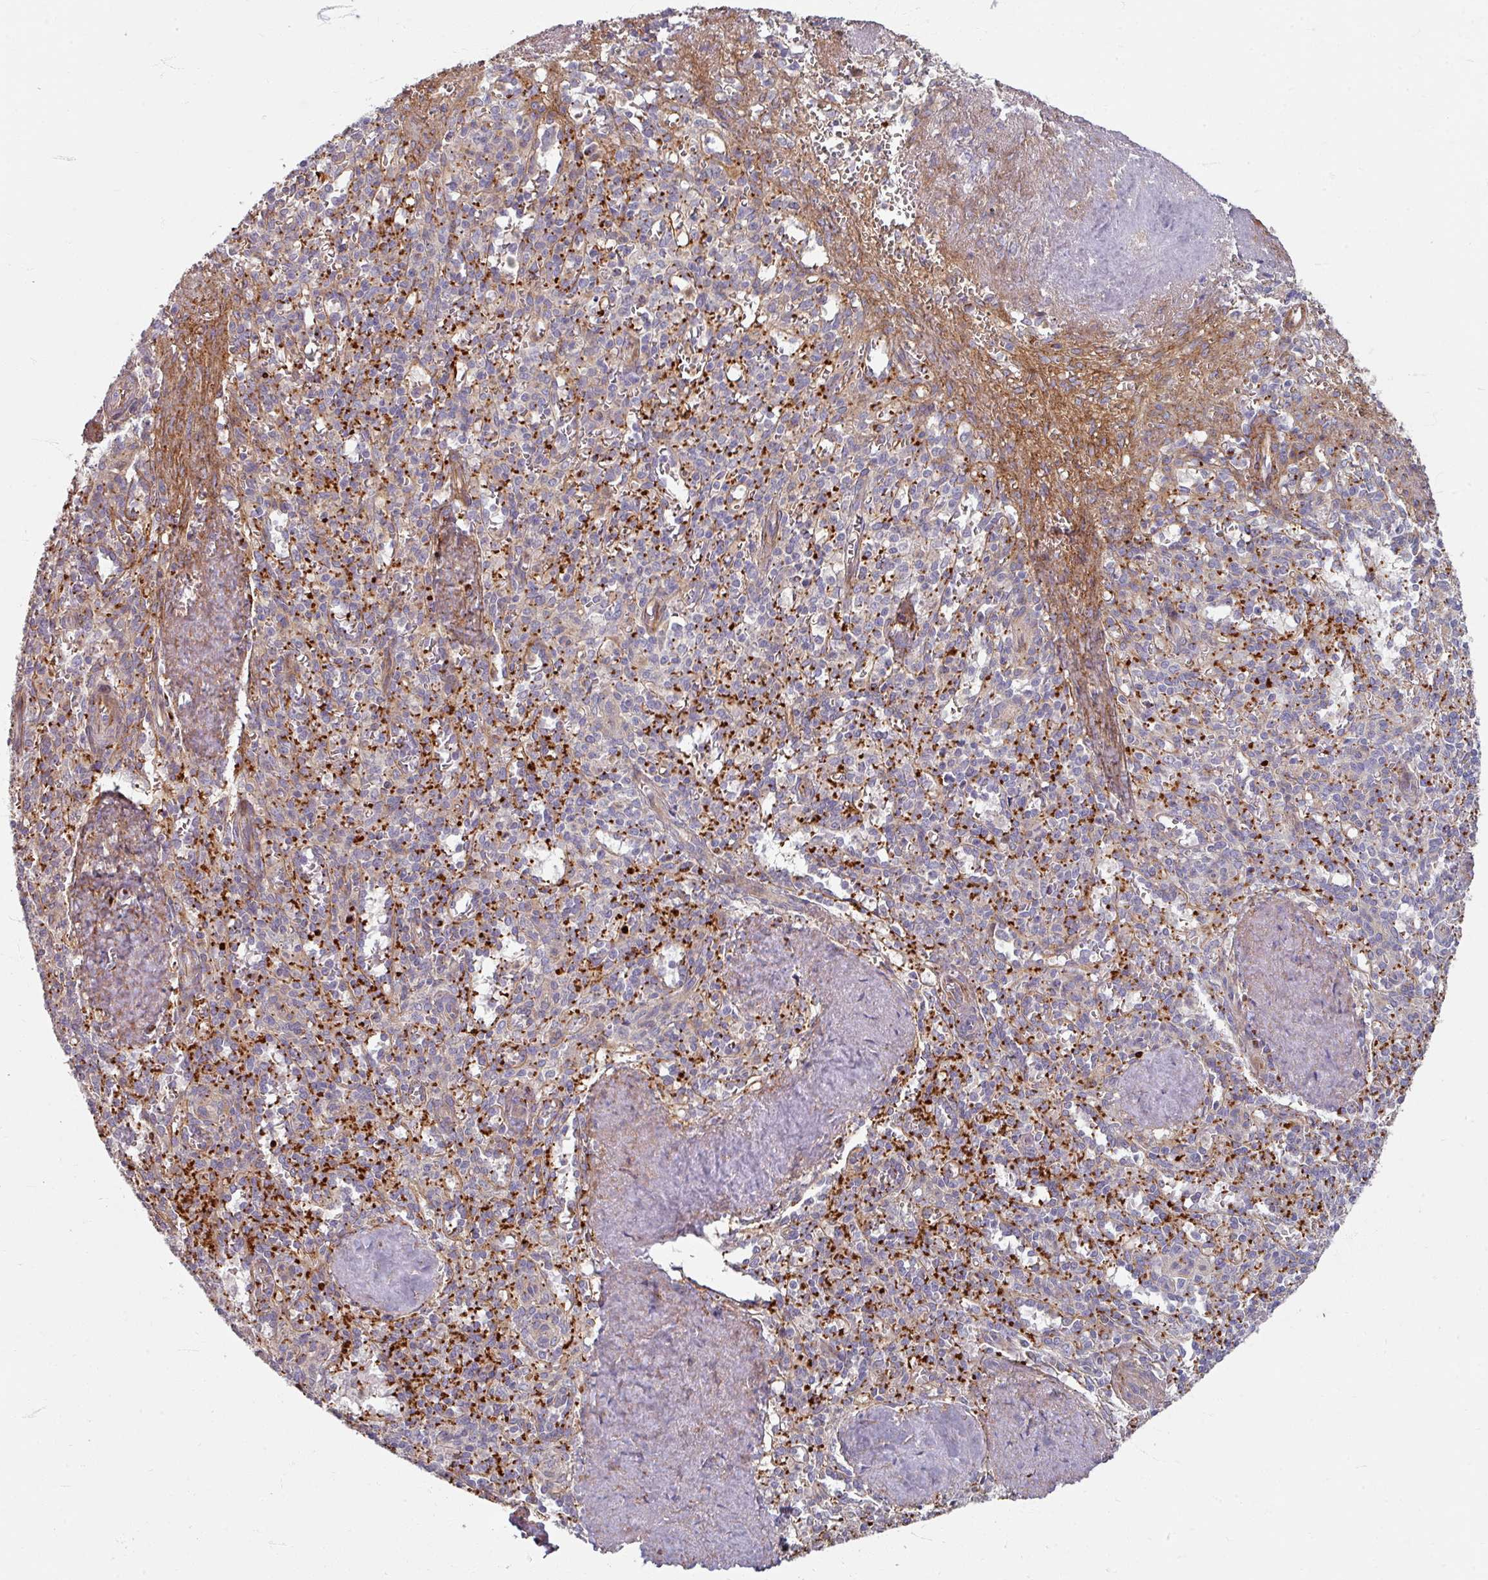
{"staining": {"intensity": "weak", "quantity": "<25%", "location": "cytoplasmic/membranous"}, "tissue": "spleen", "cell_type": "Cells in red pulp", "image_type": "normal", "snomed": [{"axis": "morphology", "description": "Normal tissue, NOS"}, {"axis": "topography", "description": "Spleen"}], "caption": "This is an immunohistochemistry micrograph of normal spleen. There is no positivity in cells in red pulp.", "gene": "GABARAPL1", "patient": {"sex": "female", "age": 70}}